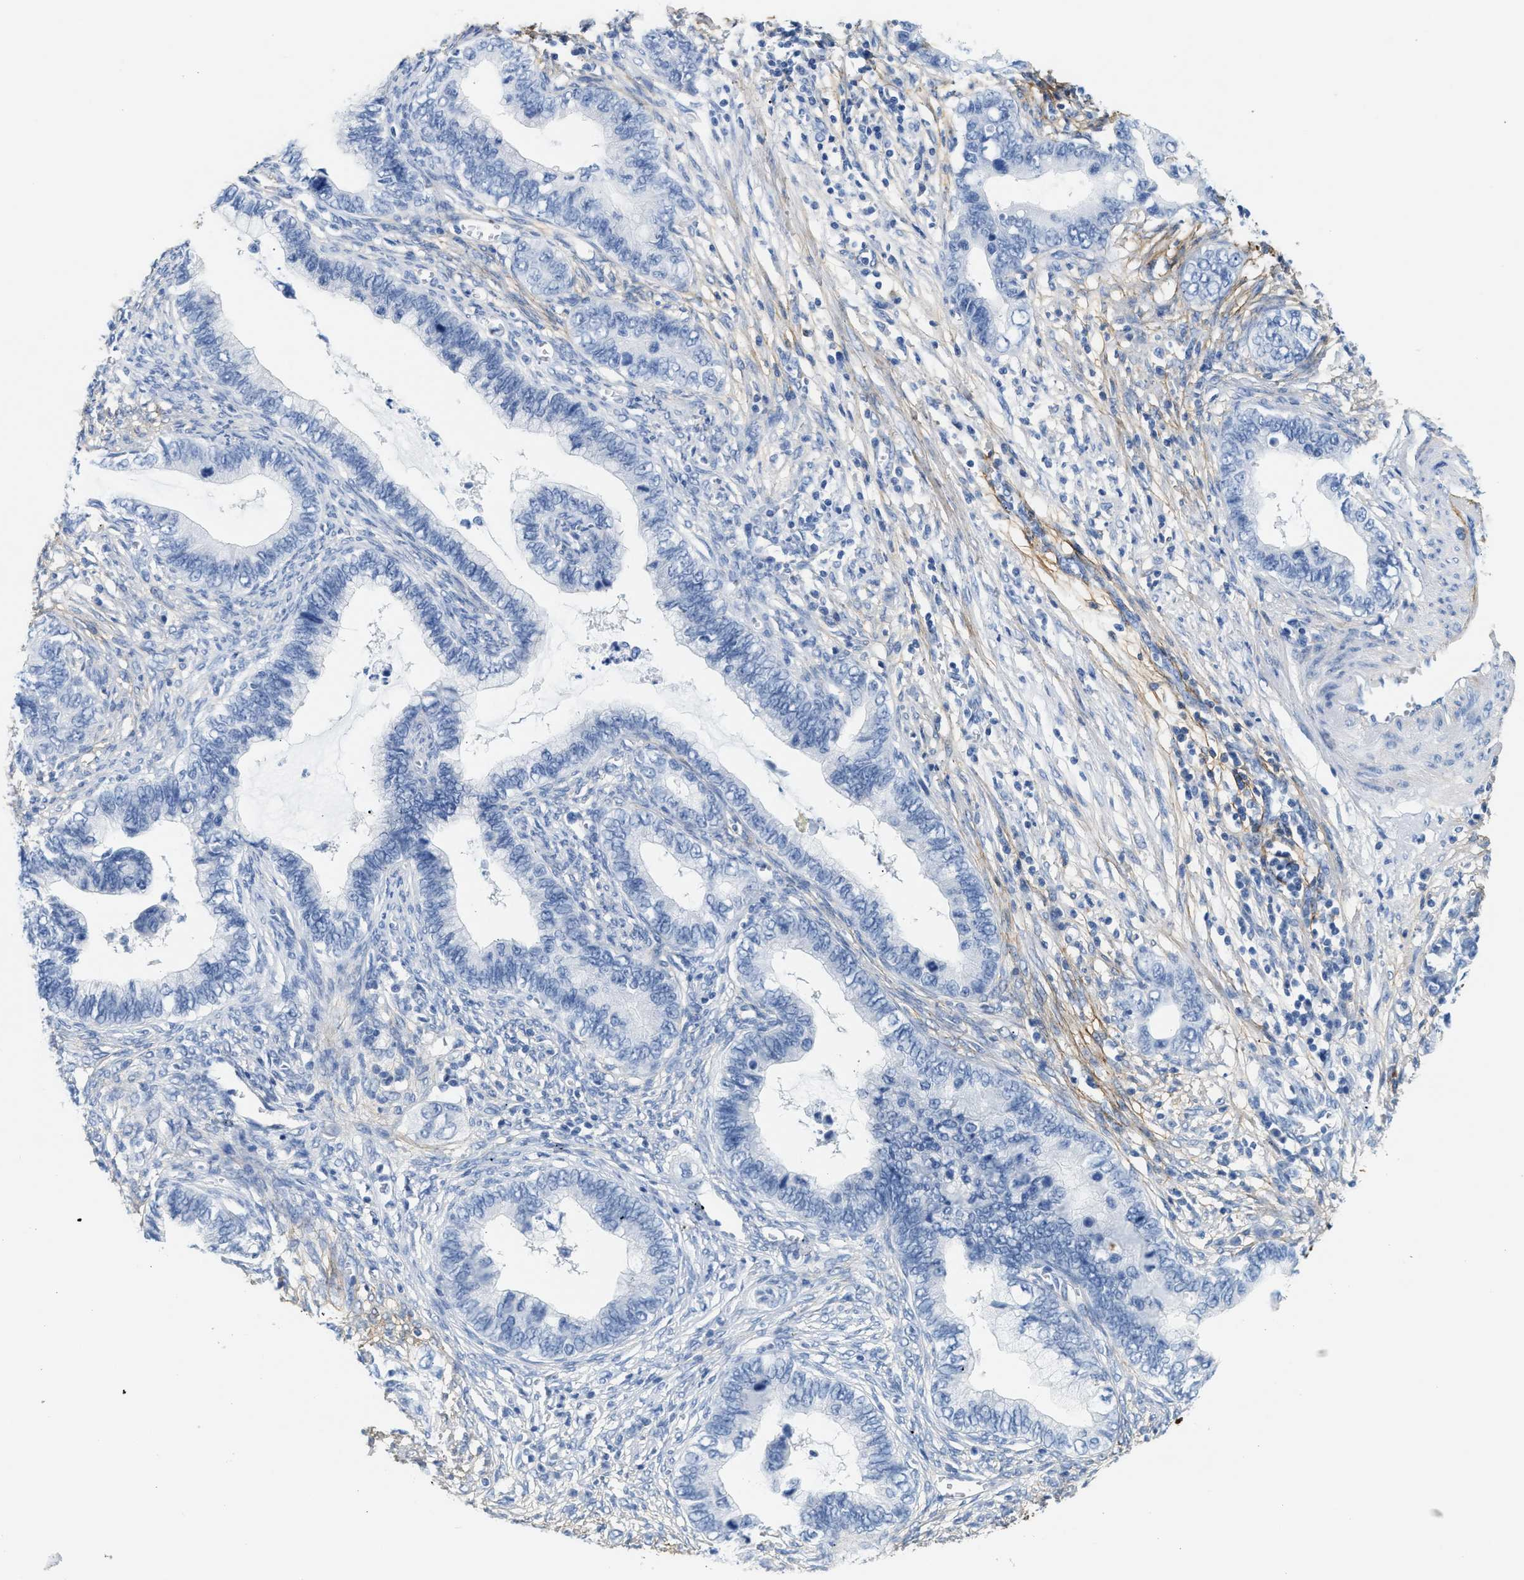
{"staining": {"intensity": "negative", "quantity": "none", "location": "none"}, "tissue": "cervical cancer", "cell_type": "Tumor cells", "image_type": "cancer", "snomed": [{"axis": "morphology", "description": "Adenocarcinoma, NOS"}, {"axis": "topography", "description": "Cervix"}], "caption": "Immunohistochemistry (IHC) of human cervical cancer displays no expression in tumor cells. (Brightfield microscopy of DAB immunohistochemistry at high magnification).", "gene": "TNR", "patient": {"sex": "female", "age": 44}}